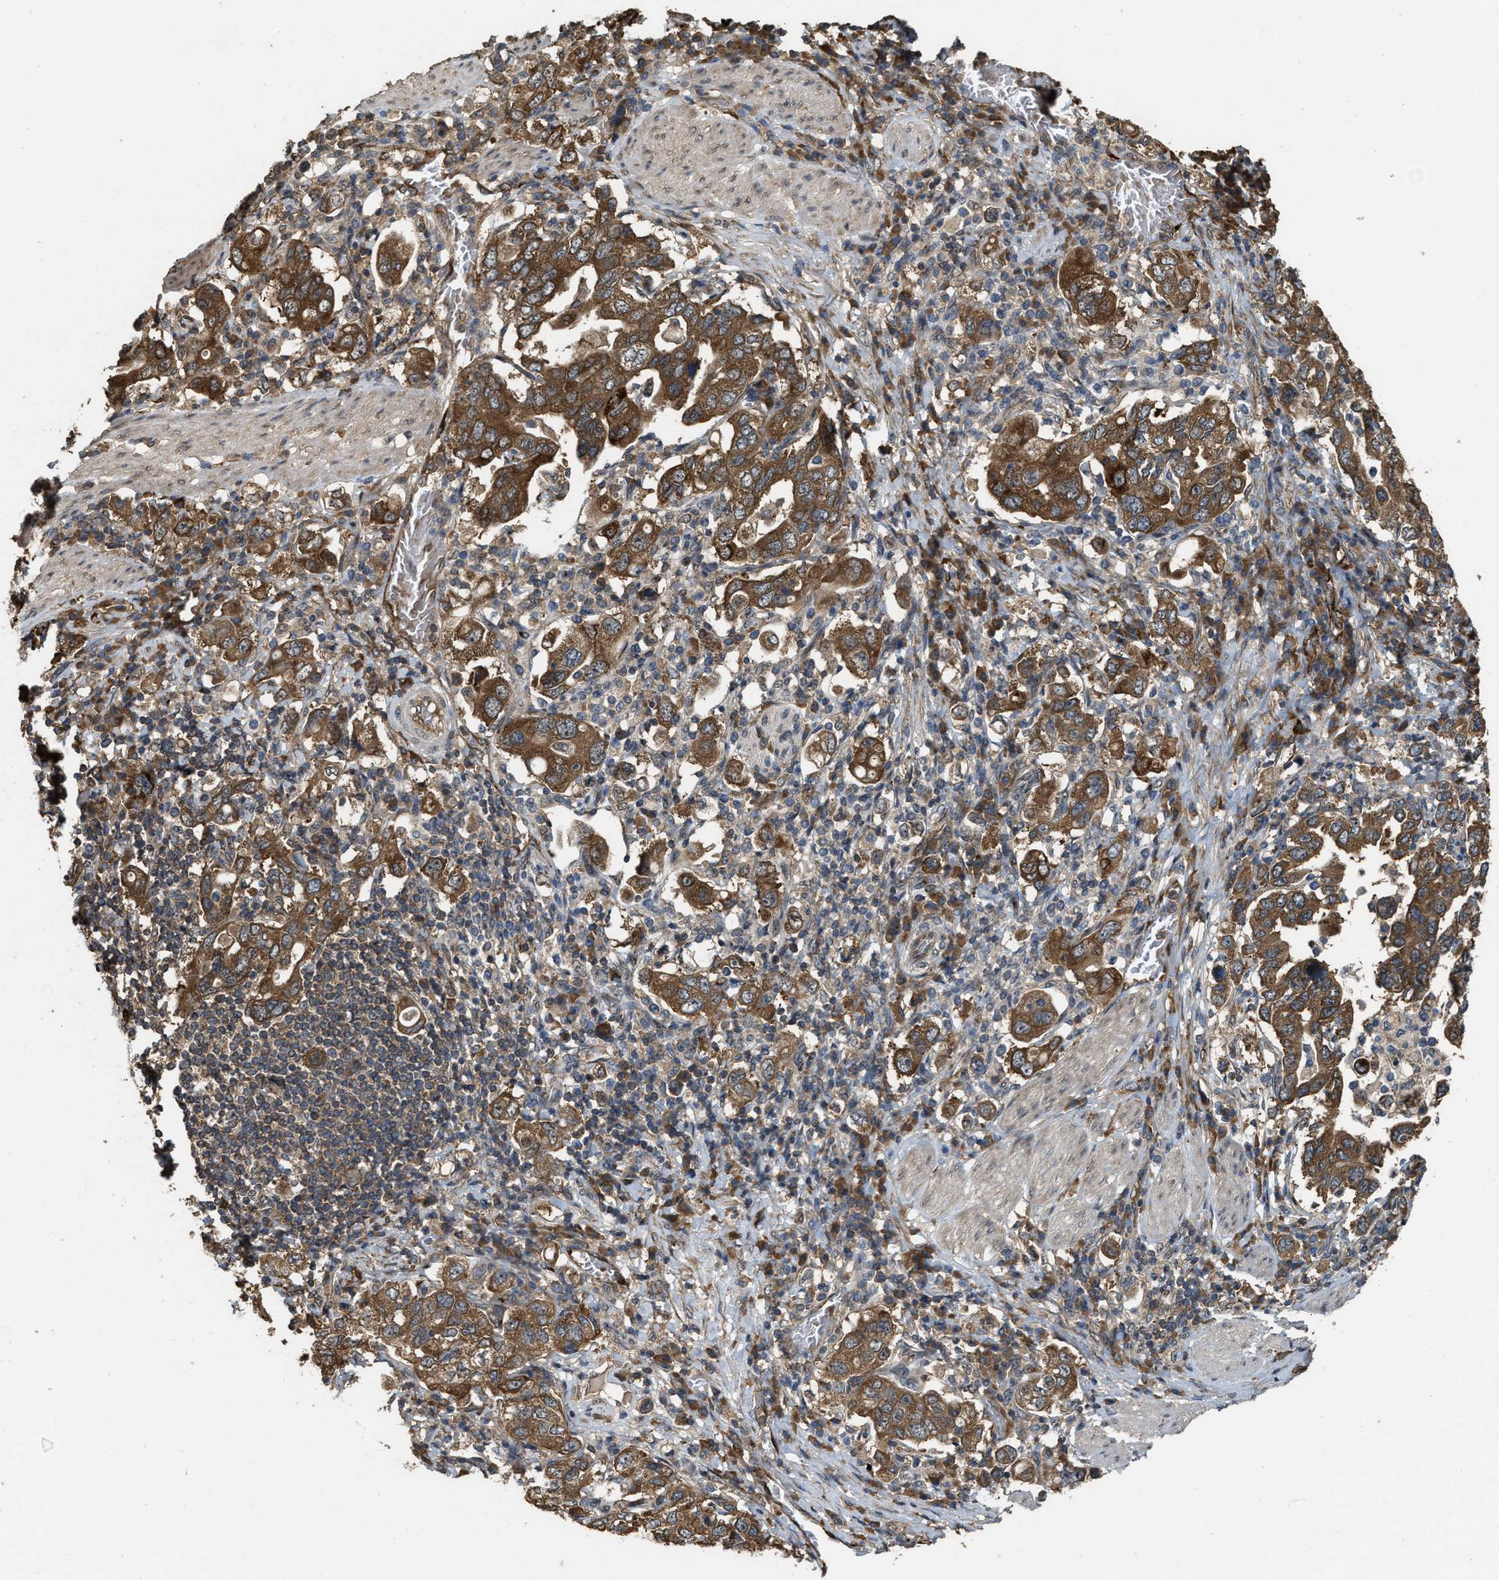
{"staining": {"intensity": "moderate", "quantity": ">75%", "location": "cytoplasmic/membranous"}, "tissue": "stomach cancer", "cell_type": "Tumor cells", "image_type": "cancer", "snomed": [{"axis": "morphology", "description": "Adenocarcinoma, NOS"}, {"axis": "topography", "description": "Stomach, upper"}], "caption": "This is a micrograph of immunohistochemistry (IHC) staining of stomach cancer (adenocarcinoma), which shows moderate expression in the cytoplasmic/membranous of tumor cells.", "gene": "ARHGEF5", "patient": {"sex": "male", "age": 62}}